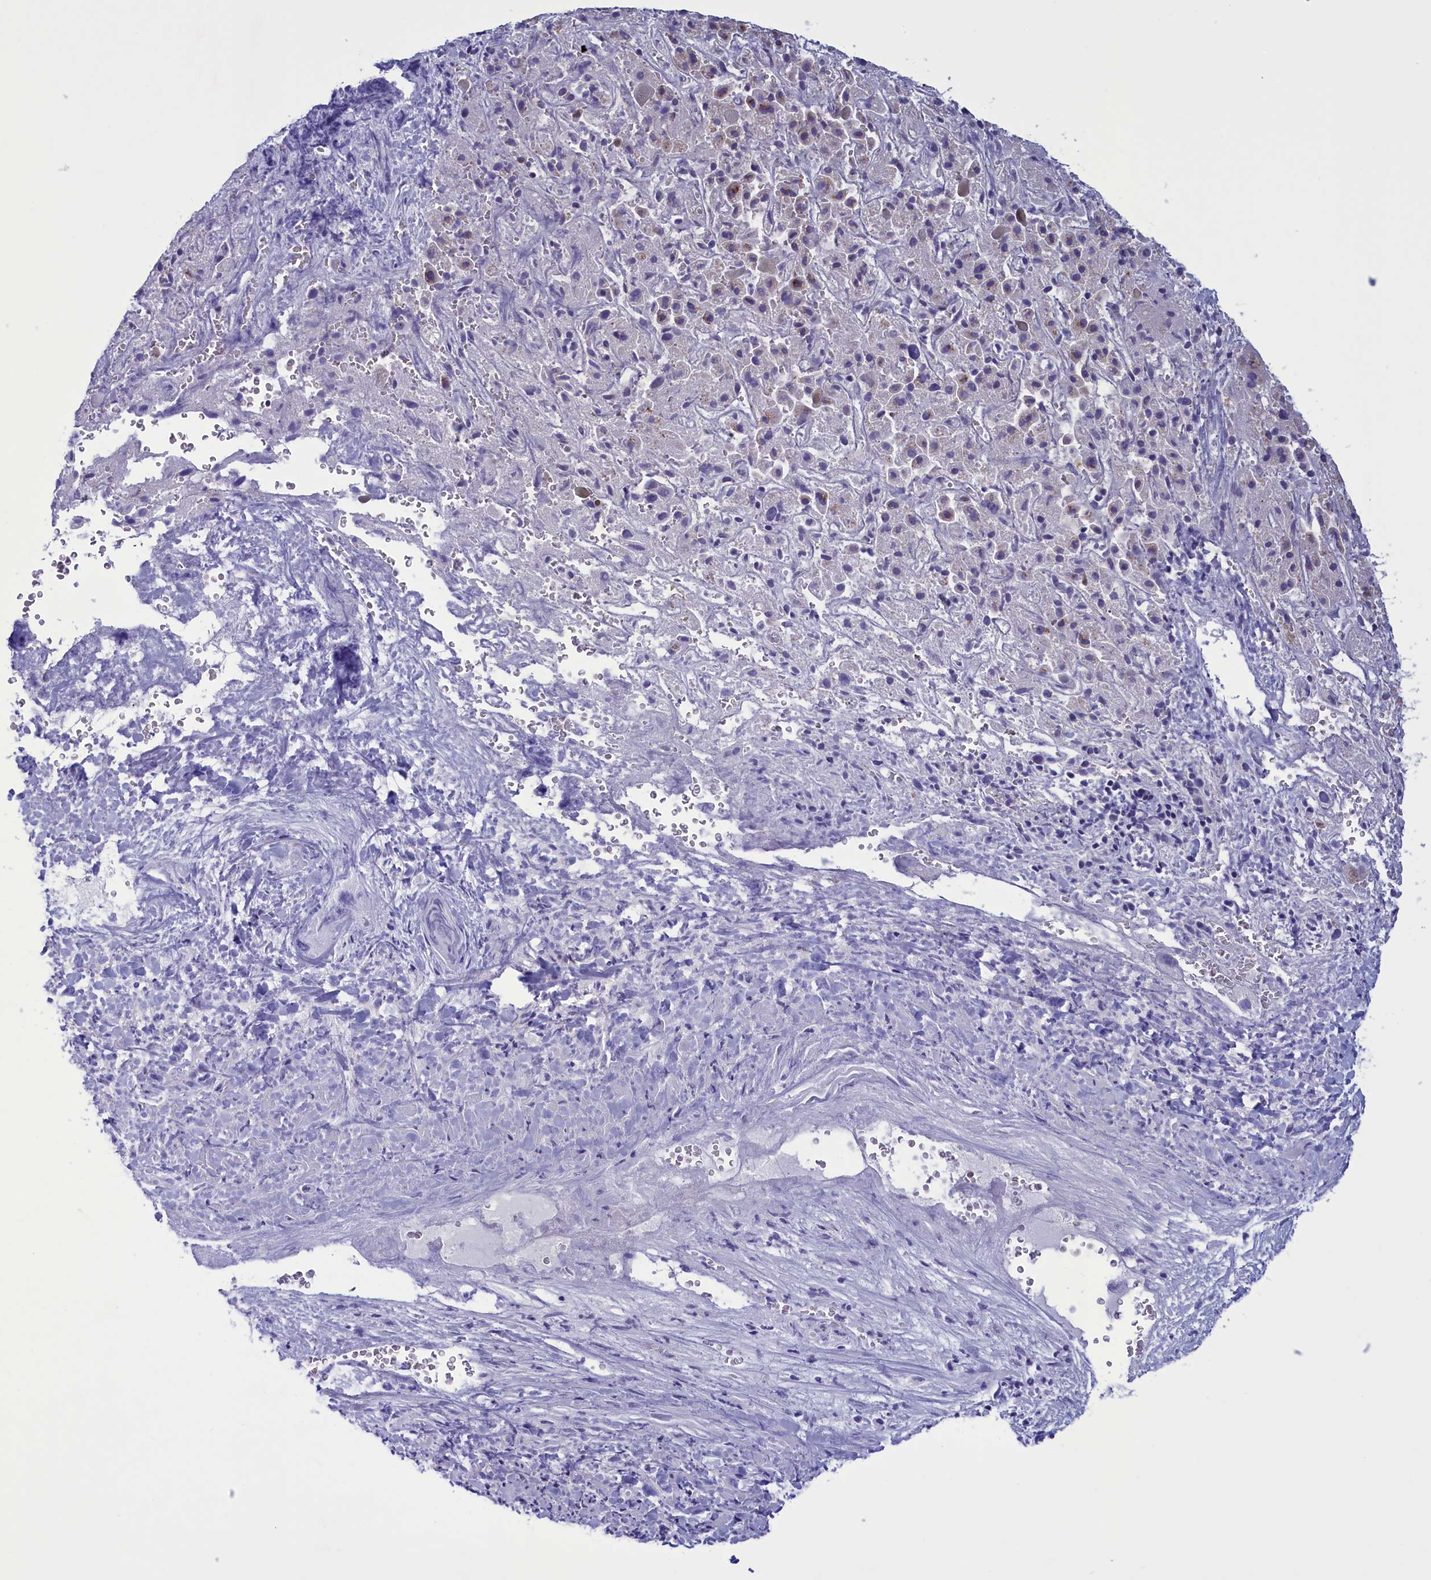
{"staining": {"intensity": "weak", "quantity": "<25%", "location": "cytoplasmic/membranous,nuclear"}, "tissue": "liver cancer", "cell_type": "Tumor cells", "image_type": "cancer", "snomed": [{"axis": "morphology", "description": "Cholangiocarcinoma"}, {"axis": "topography", "description": "Liver"}], "caption": "This is an IHC photomicrograph of human liver cancer (cholangiocarcinoma). There is no expression in tumor cells.", "gene": "PARS2", "patient": {"sex": "female", "age": 52}}